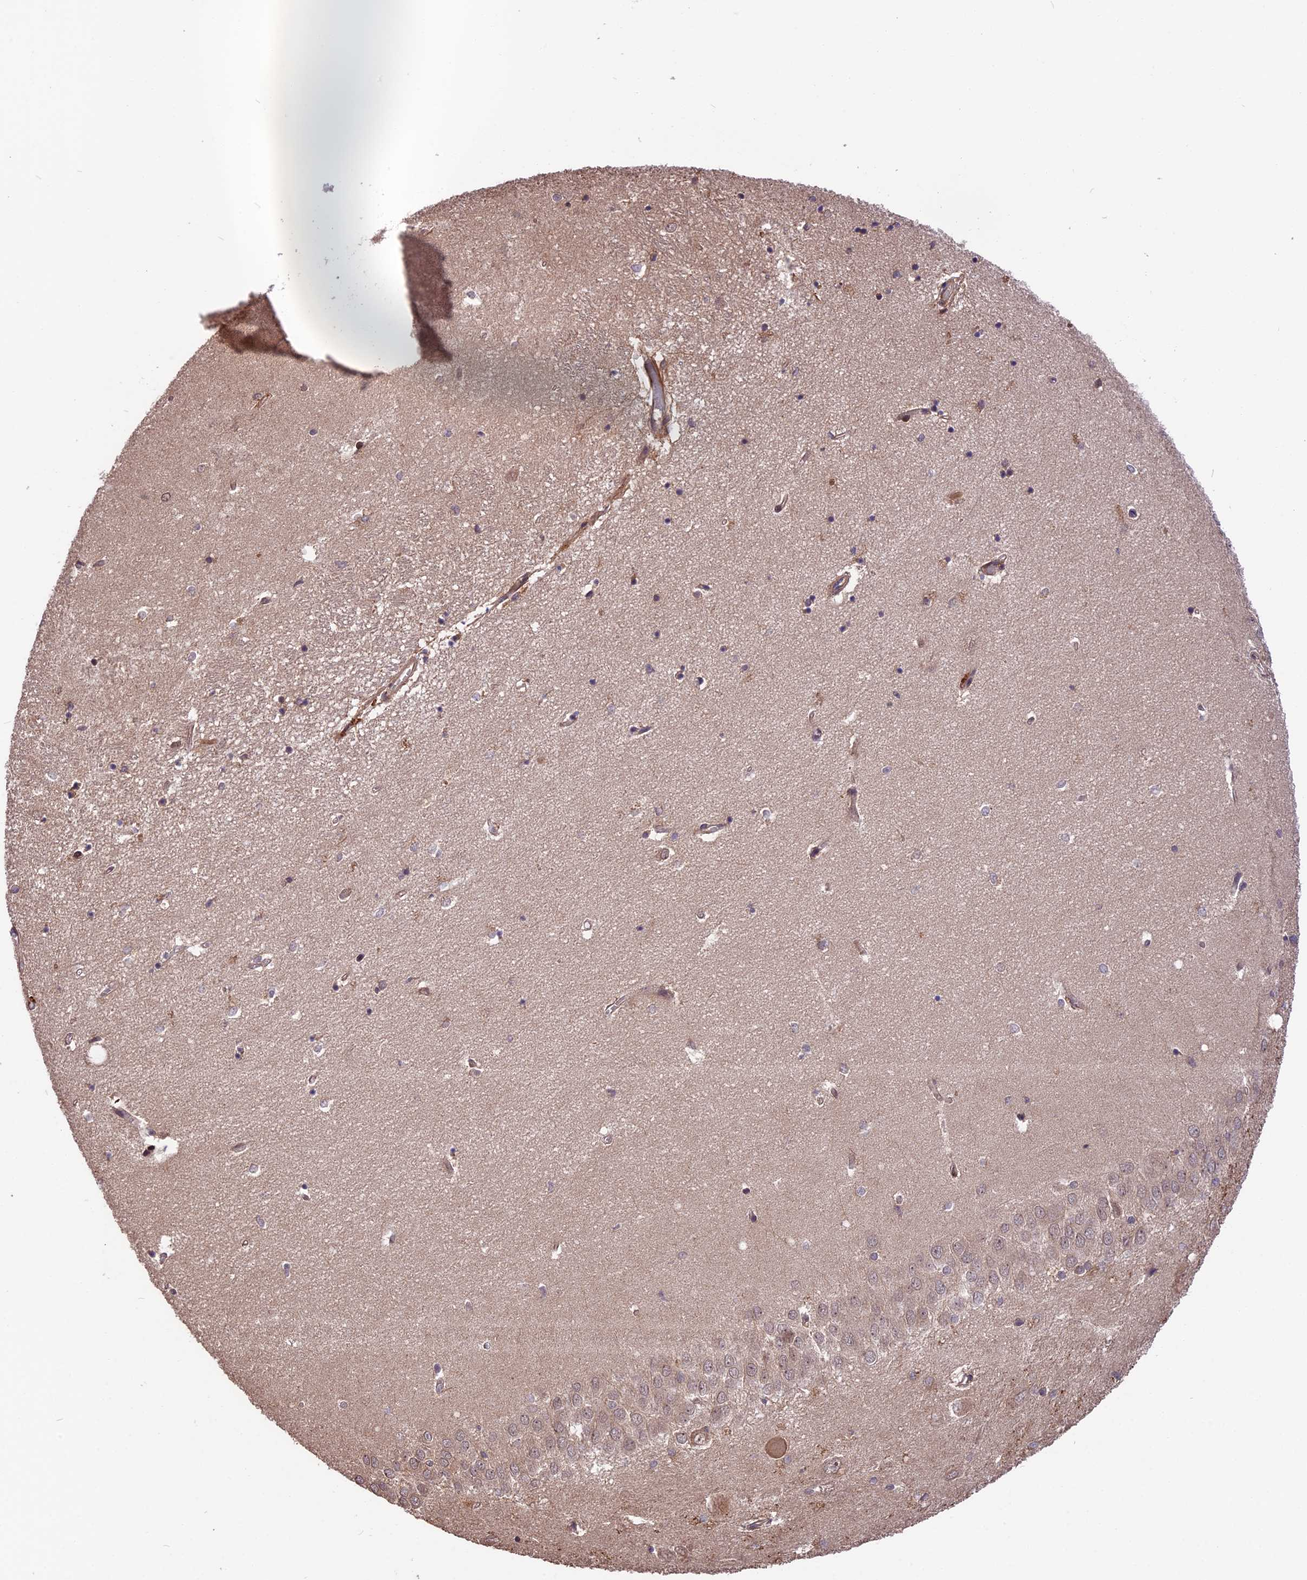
{"staining": {"intensity": "weak", "quantity": "<25%", "location": "cytoplasmic/membranous"}, "tissue": "hippocampus", "cell_type": "Glial cells", "image_type": "normal", "snomed": [{"axis": "morphology", "description": "Normal tissue, NOS"}, {"axis": "topography", "description": "Hippocampus"}], "caption": "The histopathology image shows no staining of glial cells in benign hippocampus. The staining was performed using DAB to visualize the protein expression in brown, while the nuclei were stained in blue with hematoxylin (Magnification: 20x).", "gene": "ESCO1", "patient": {"sex": "female", "age": 64}}